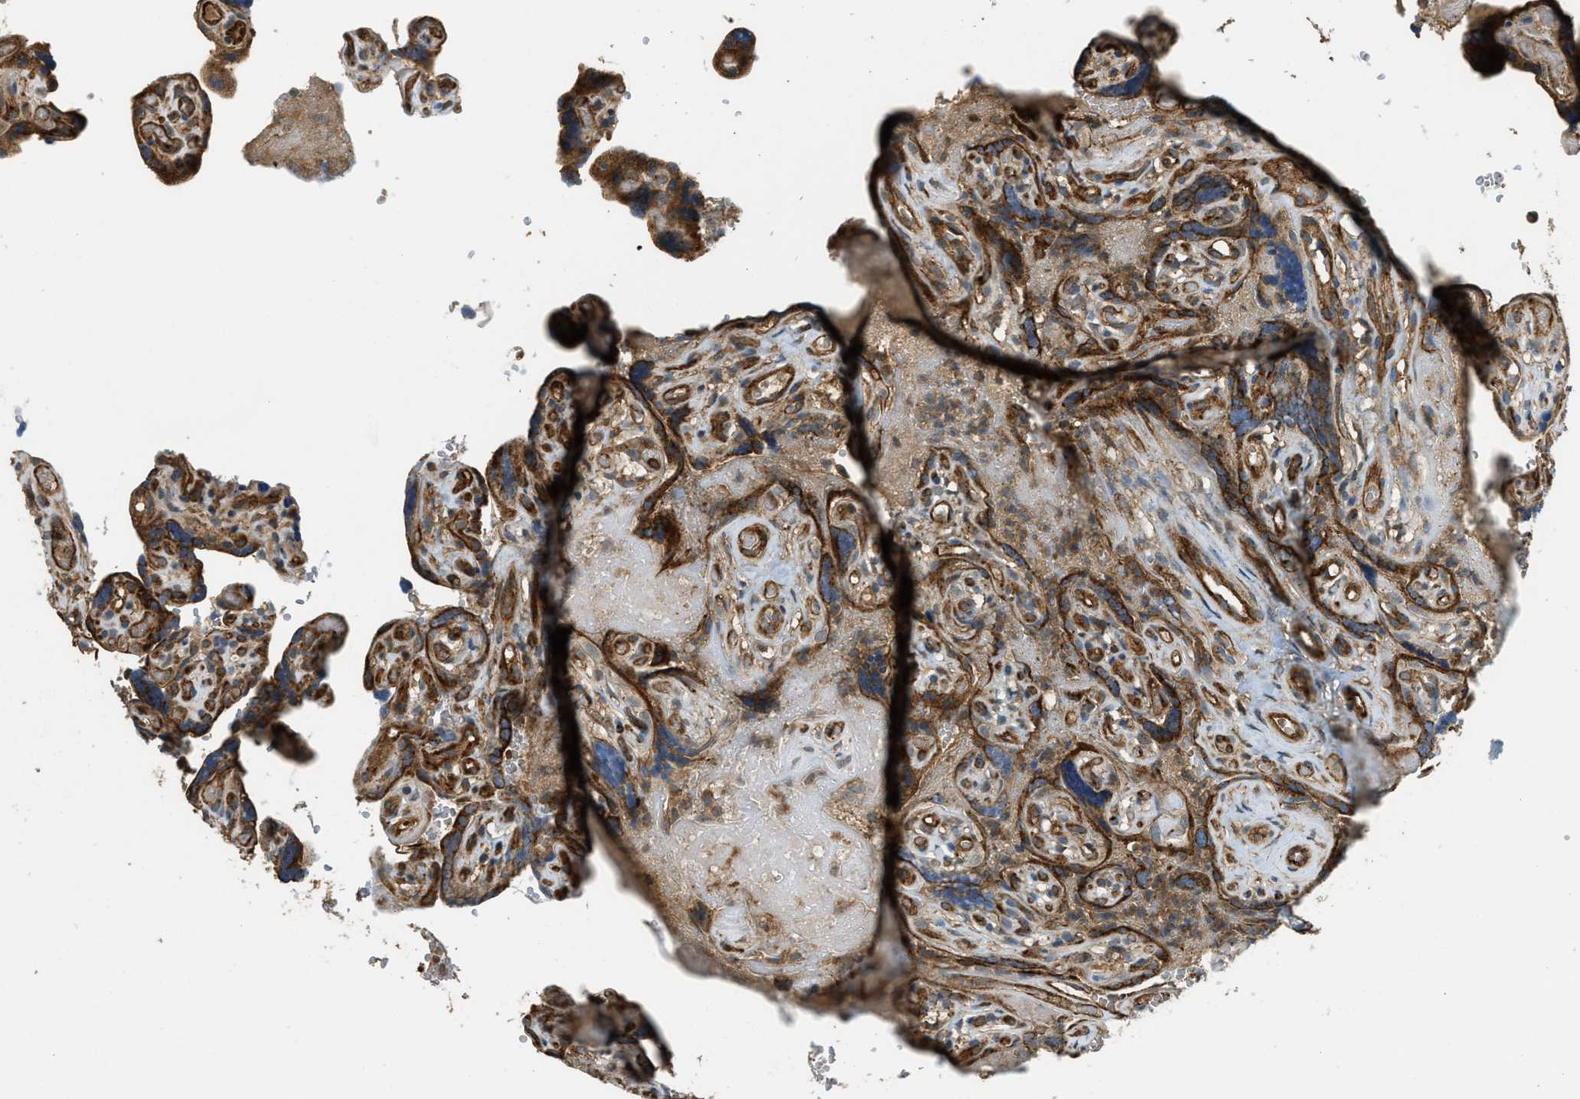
{"staining": {"intensity": "moderate", "quantity": ">75%", "location": "cytoplasmic/membranous"}, "tissue": "placenta", "cell_type": "Decidual cells", "image_type": "normal", "snomed": [{"axis": "morphology", "description": "Normal tissue, NOS"}, {"axis": "topography", "description": "Placenta"}], "caption": "Immunohistochemical staining of benign human placenta reveals medium levels of moderate cytoplasmic/membranous staining in approximately >75% of decidual cells. (DAB (3,3'-diaminobenzidine) = brown stain, brightfield microscopy at high magnification).", "gene": "BAG4", "patient": {"sex": "female", "age": 30}}